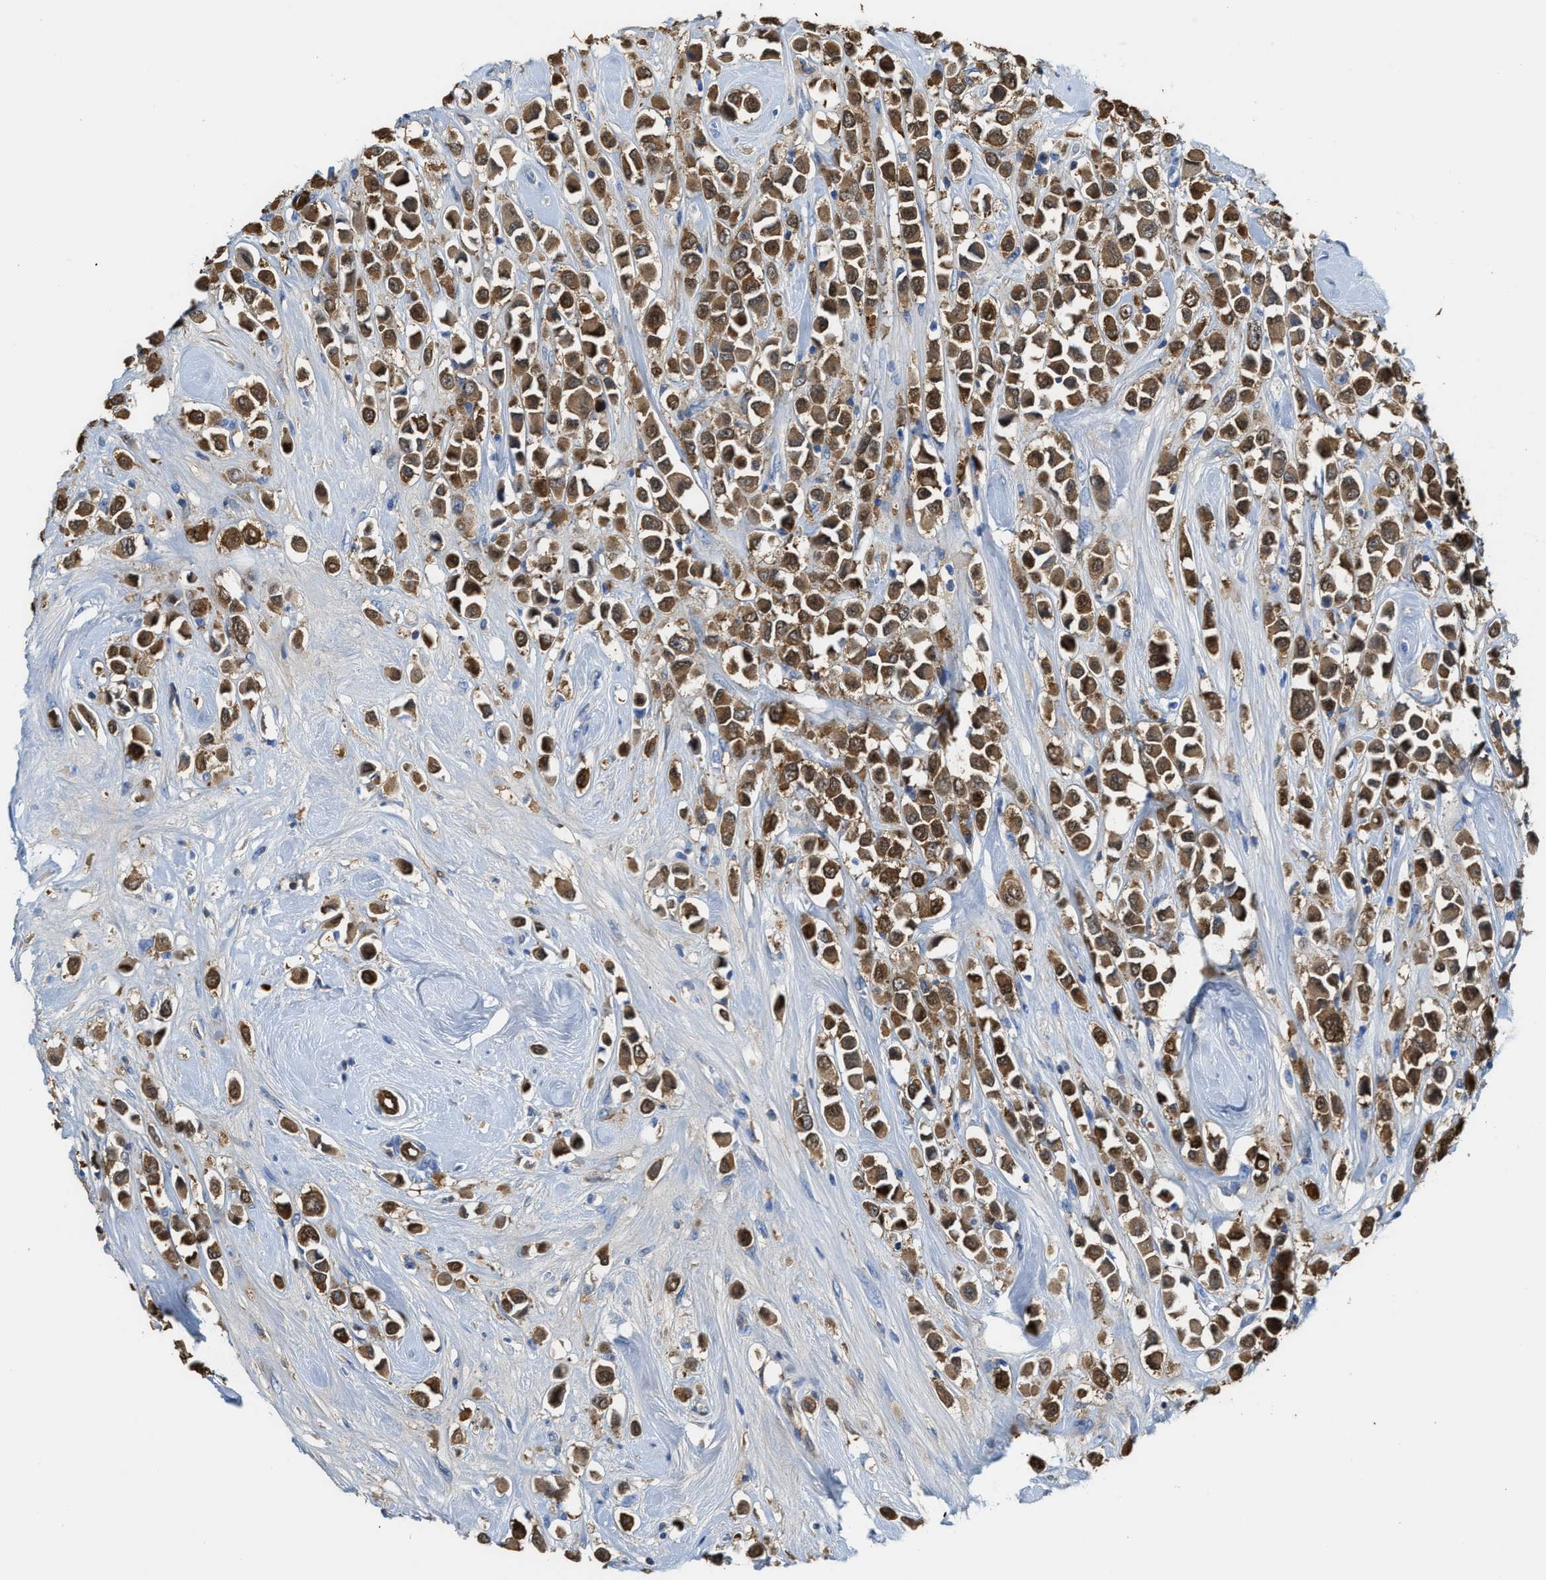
{"staining": {"intensity": "moderate", "quantity": ">75%", "location": "cytoplasmic/membranous,nuclear"}, "tissue": "breast cancer", "cell_type": "Tumor cells", "image_type": "cancer", "snomed": [{"axis": "morphology", "description": "Duct carcinoma"}, {"axis": "topography", "description": "Breast"}], "caption": "A brown stain labels moderate cytoplasmic/membranous and nuclear expression of a protein in breast cancer tumor cells.", "gene": "ASS1", "patient": {"sex": "female", "age": 61}}